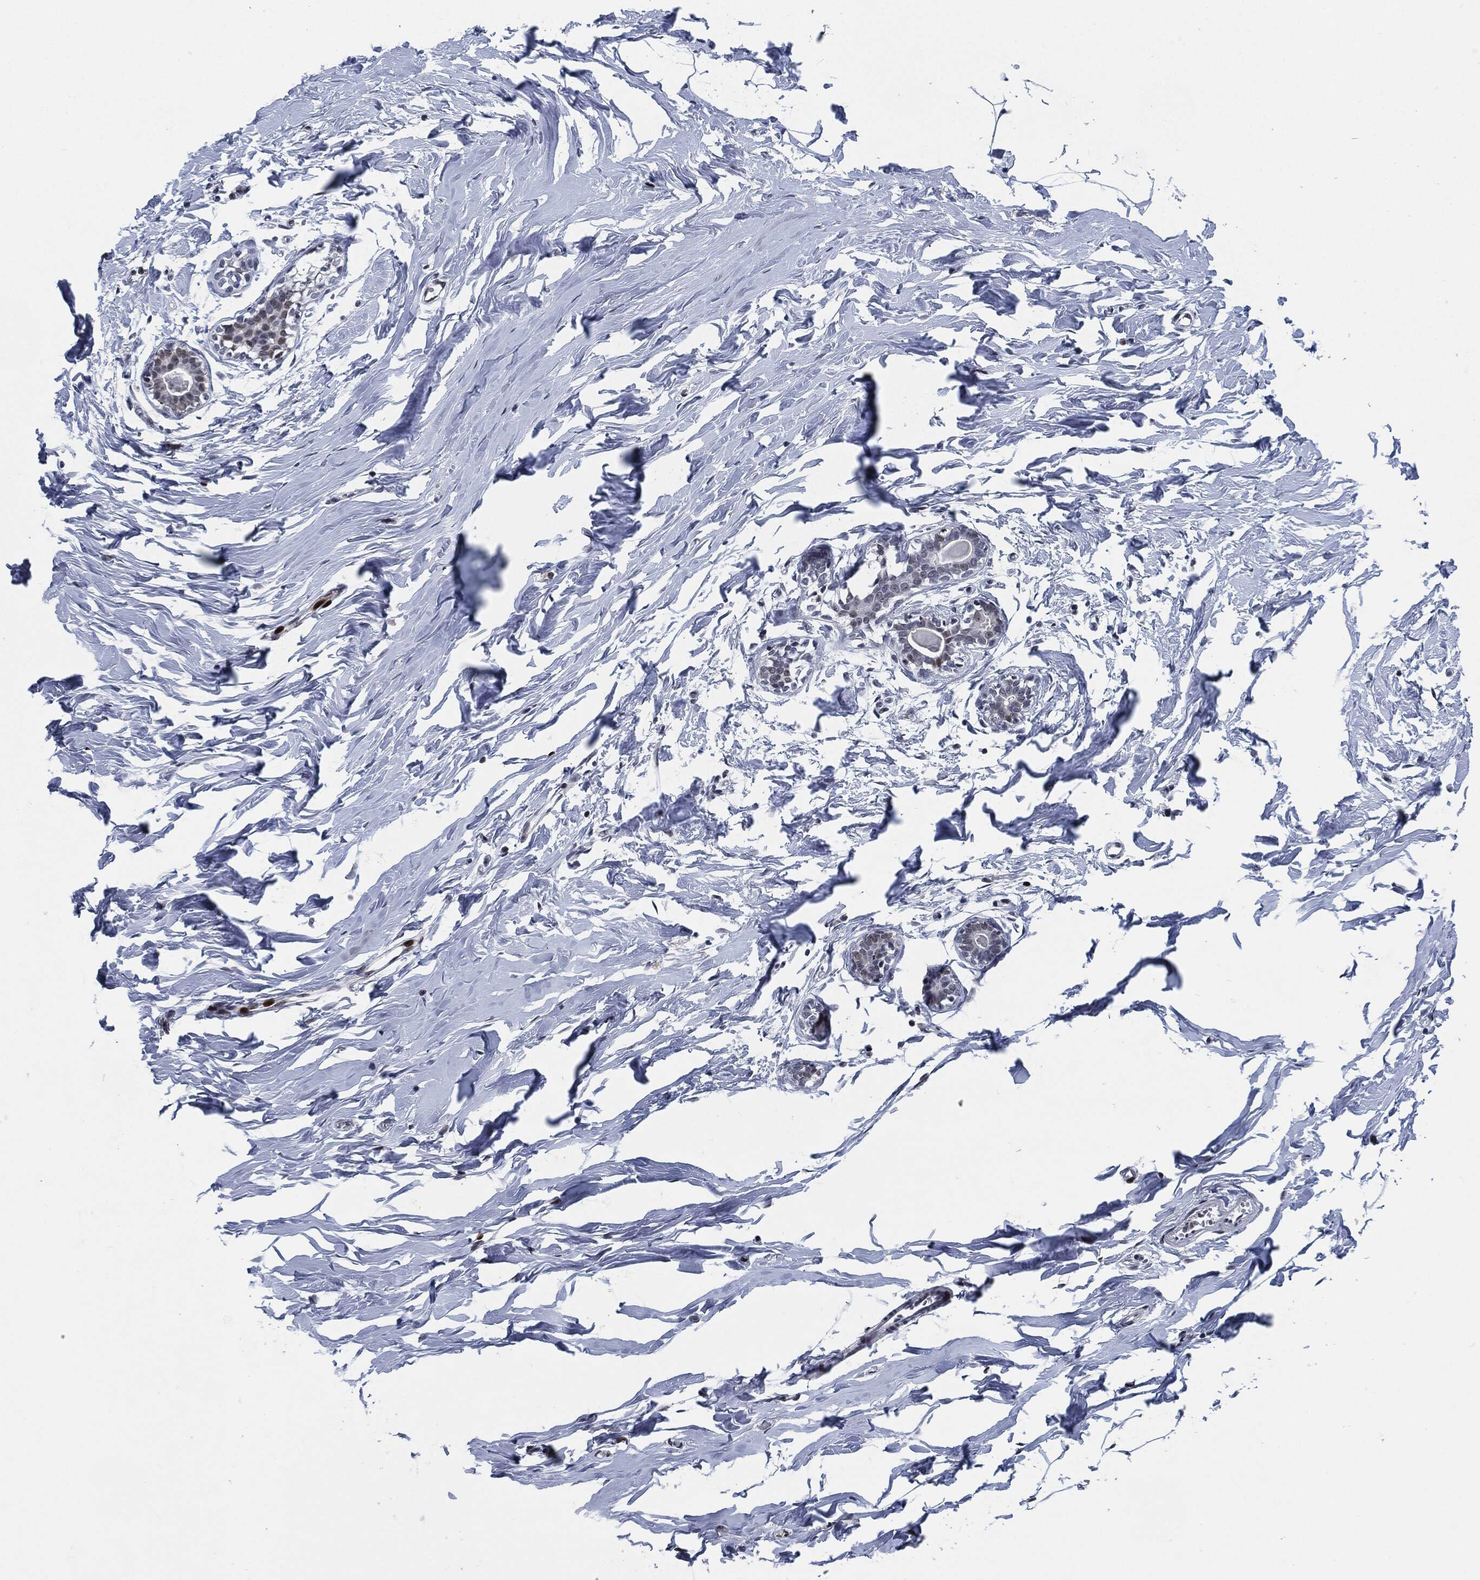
{"staining": {"intensity": "strong", "quantity": "25%-75%", "location": "nuclear"}, "tissue": "breast", "cell_type": "Adipocytes", "image_type": "normal", "snomed": [{"axis": "morphology", "description": "Normal tissue, NOS"}, {"axis": "morphology", "description": "Lobular carcinoma, in situ"}, {"axis": "topography", "description": "Breast"}], "caption": "Adipocytes display high levels of strong nuclear positivity in approximately 25%-75% of cells in unremarkable breast.", "gene": "AKT2", "patient": {"sex": "female", "age": 35}}